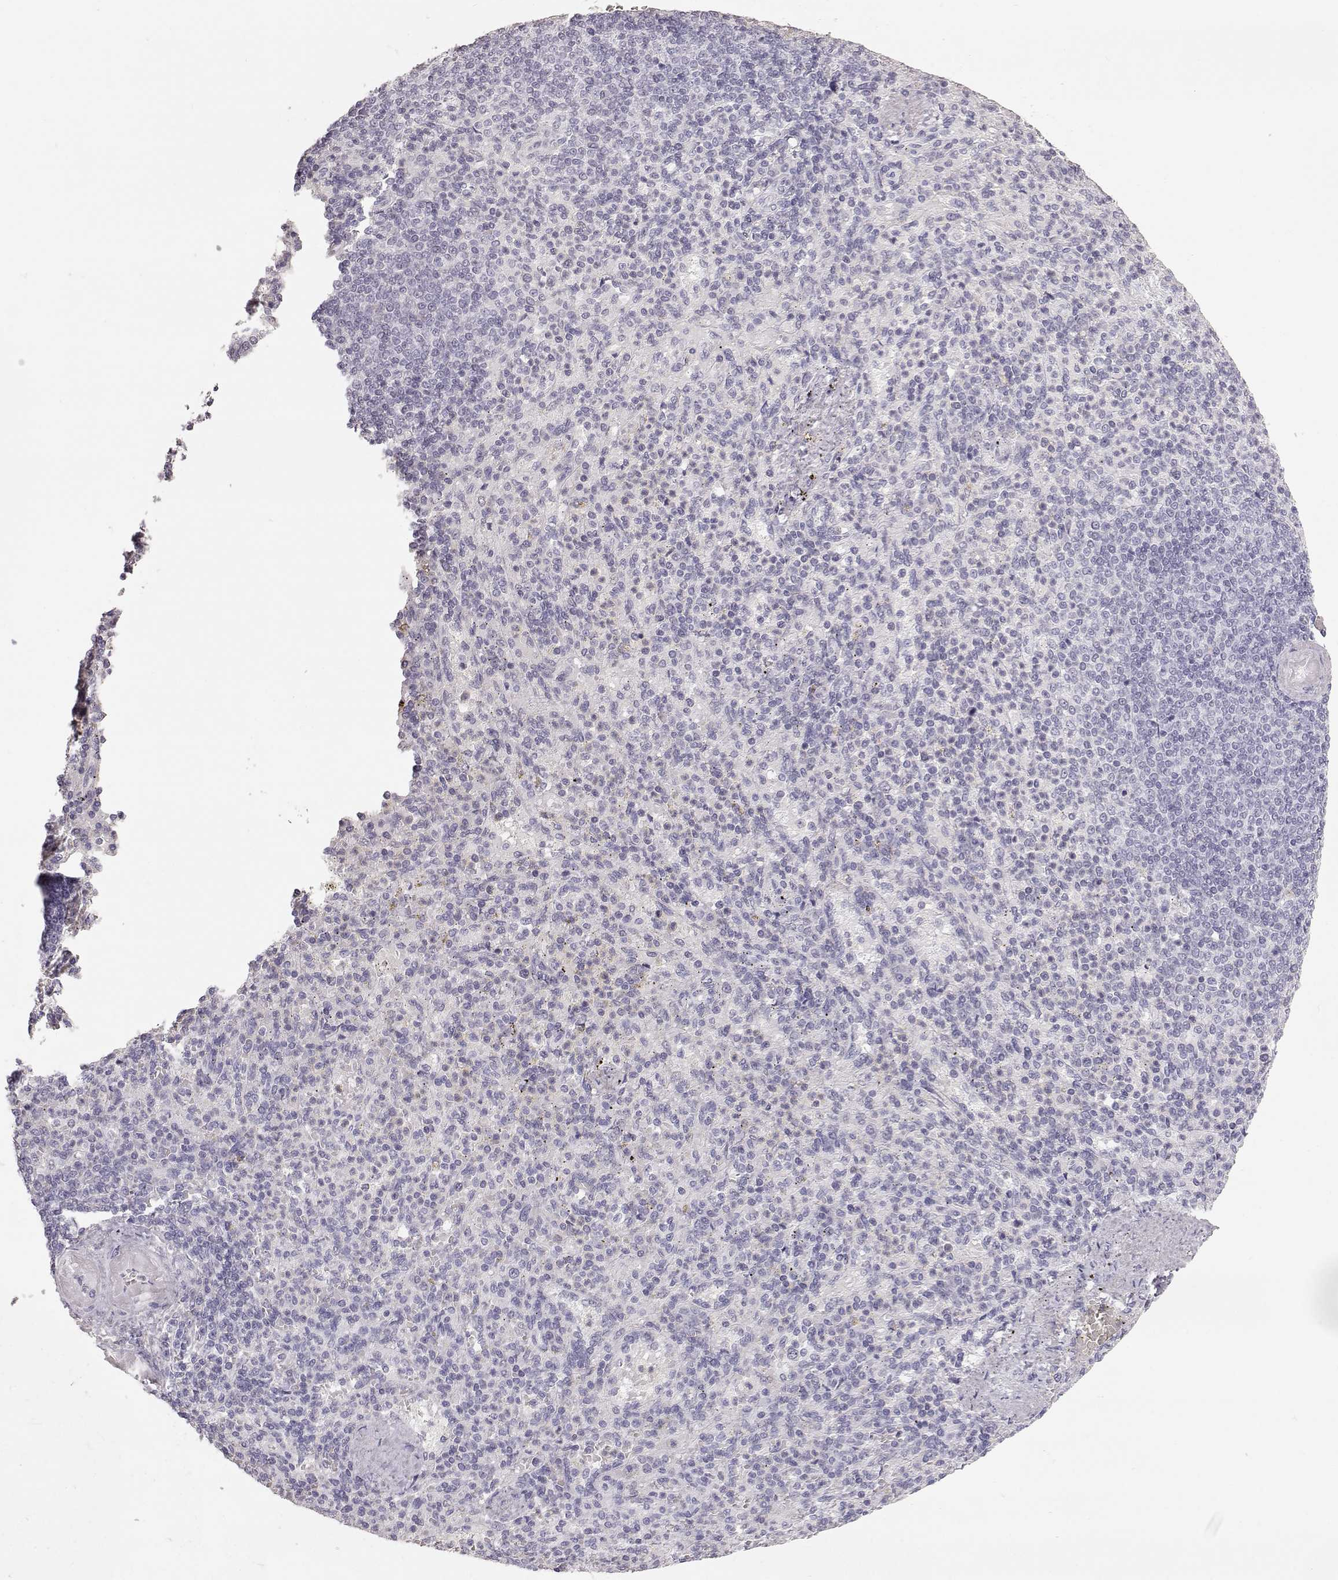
{"staining": {"intensity": "negative", "quantity": "none", "location": "none"}, "tissue": "spleen", "cell_type": "Cells in red pulp", "image_type": "normal", "snomed": [{"axis": "morphology", "description": "Normal tissue, NOS"}, {"axis": "topography", "description": "Spleen"}], "caption": "DAB (3,3'-diaminobenzidine) immunohistochemical staining of unremarkable human spleen demonstrates no significant positivity in cells in red pulp.", "gene": "KRT31", "patient": {"sex": "female", "age": 74}}